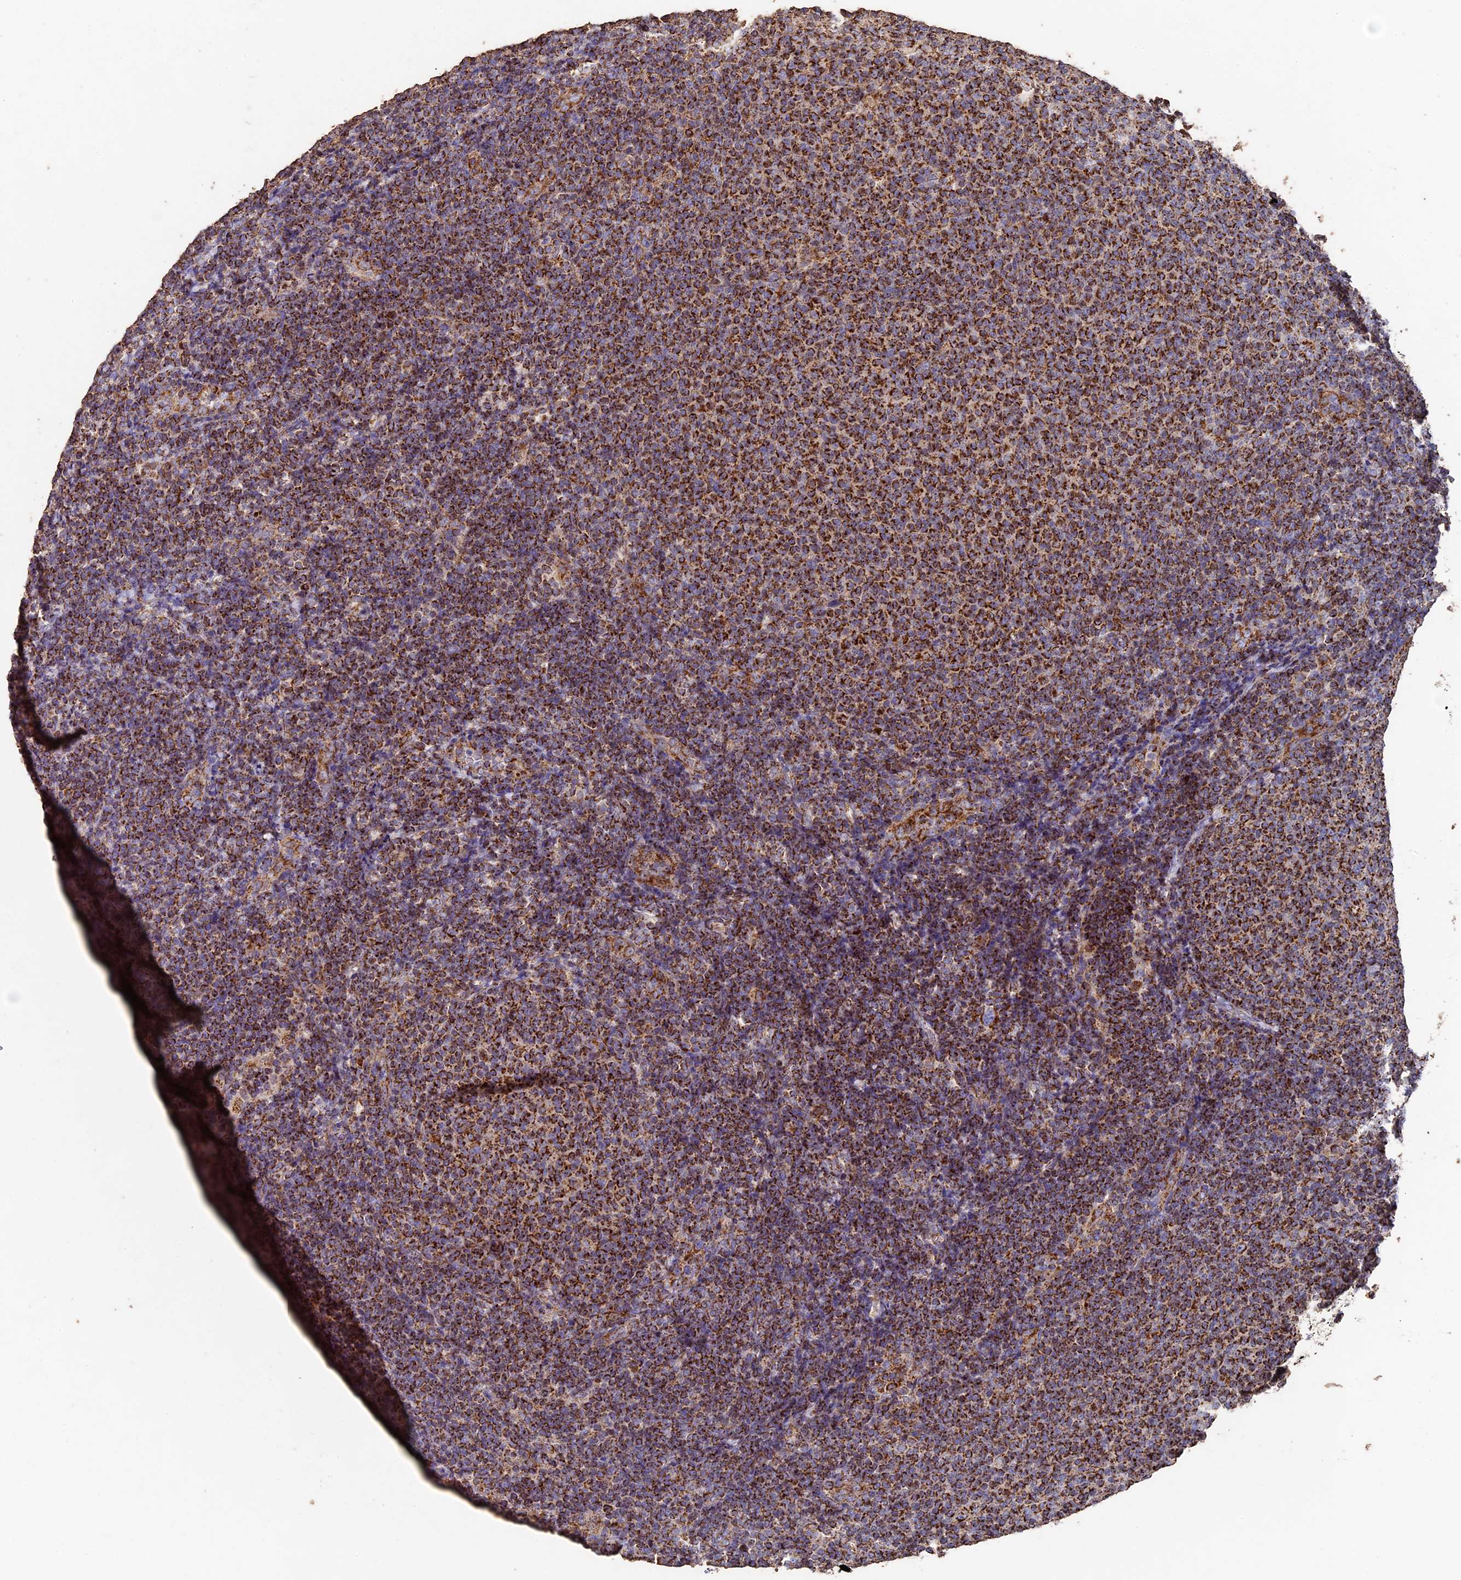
{"staining": {"intensity": "strong", "quantity": ">75%", "location": "cytoplasmic/membranous"}, "tissue": "lymphoma", "cell_type": "Tumor cells", "image_type": "cancer", "snomed": [{"axis": "morphology", "description": "Malignant lymphoma, non-Hodgkin's type, Low grade"}, {"axis": "topography", "description": "Lymph node"}], "caption": "Immunohistochemical staining of human malignant lymphoma, non-Hodgkin's type (low-grade) reveals high levels of strong cytoplasmic/membranous expression in approximately >75% of tumor cells. (Stains: DAB (3,3'-diaminobenzidine) in brown, nuclei in blue, Microscopy: brightfield microscopy at high magnification).", "gene": "ADAT1", "patient": {"sex": "male", "age": 66}}